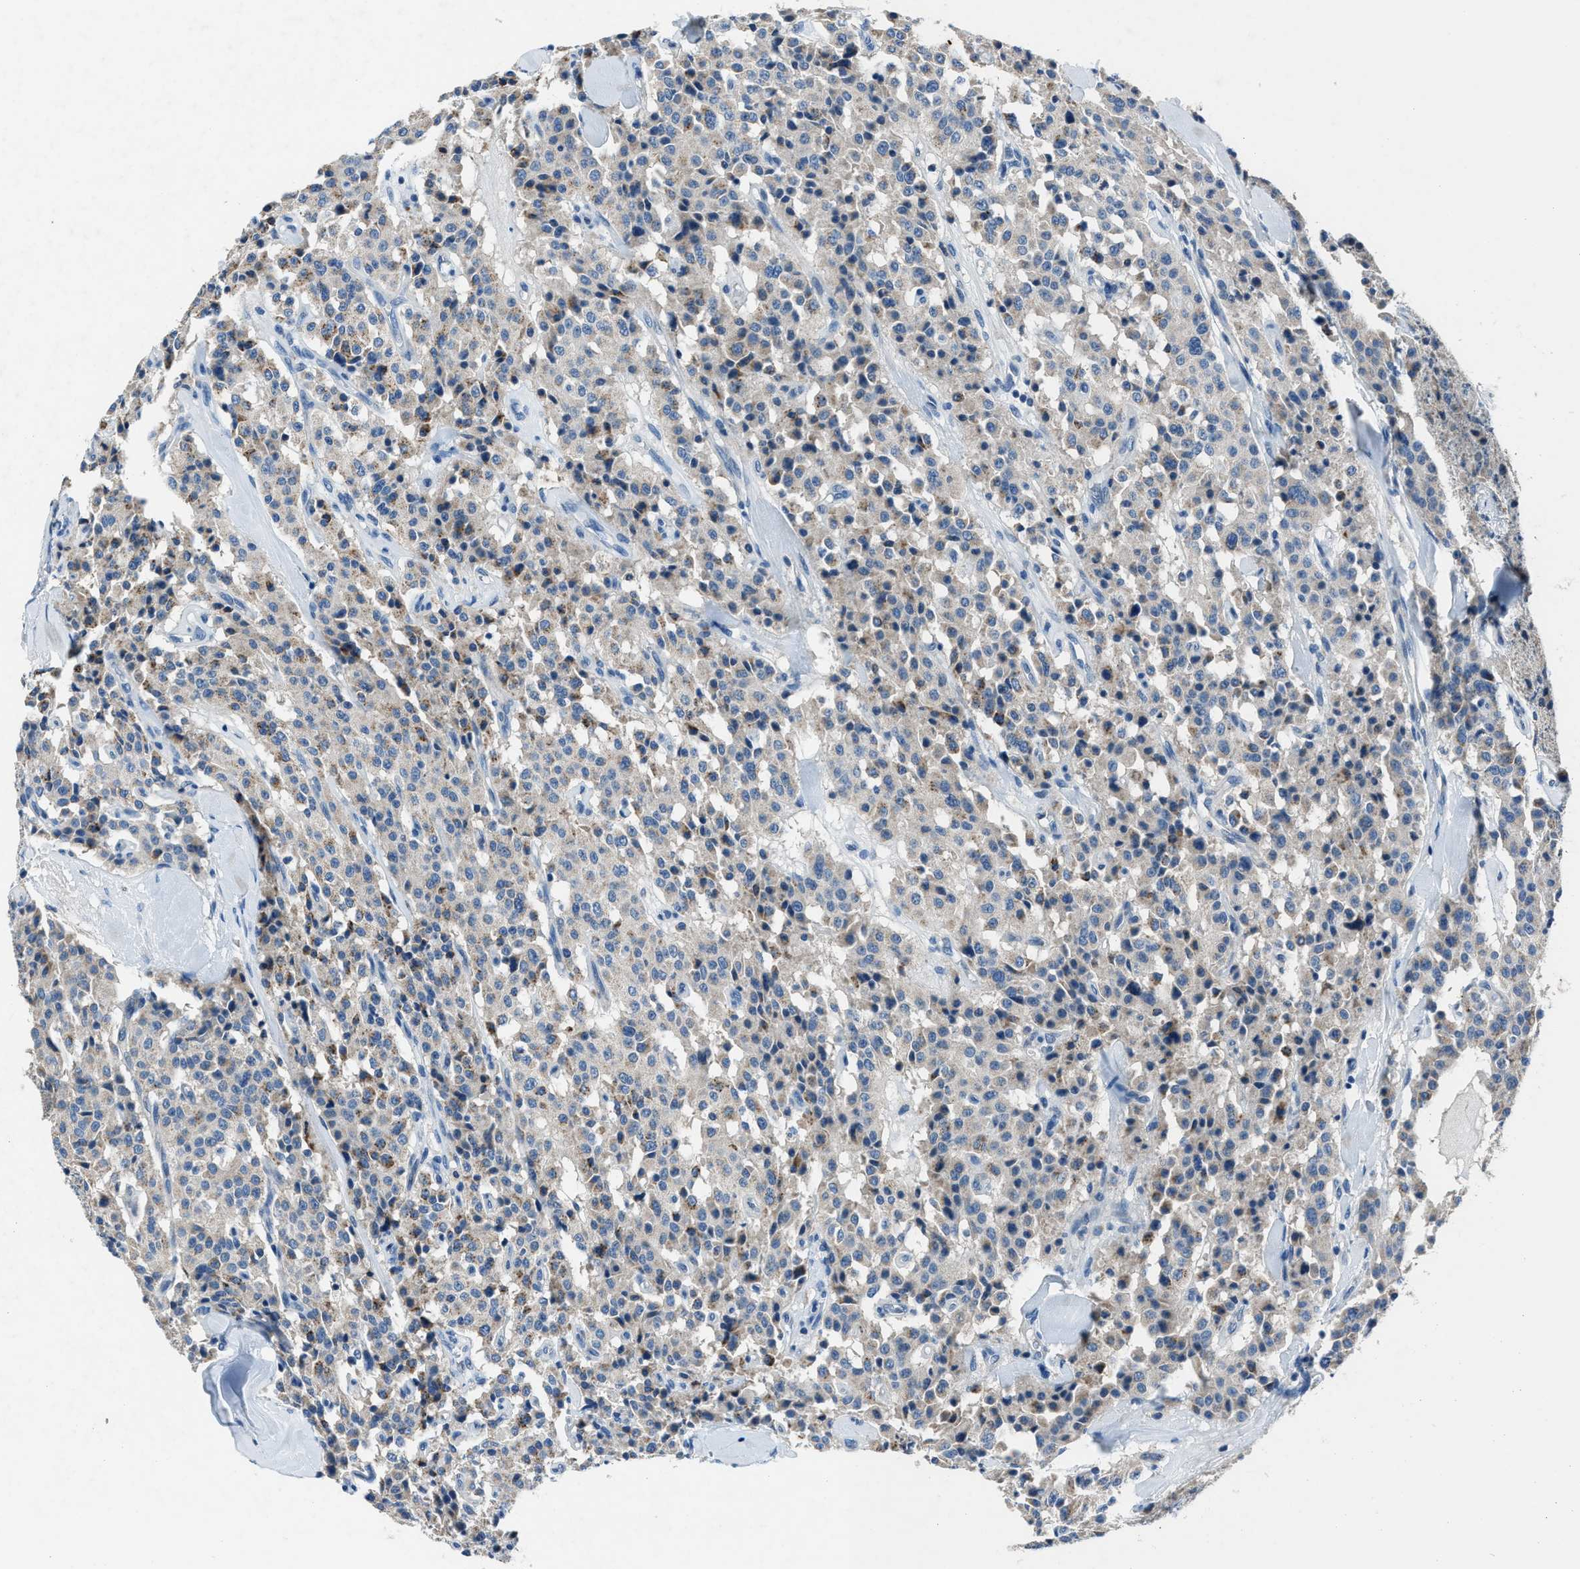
{"staining": {"intensity": "weak", "quantity": ">75%", "location": "cytoplasmic/membranous"}, "tissue": "carcinoid", "cell_type": "Tumor cells", "image_type": "cancer", "snomed": [{"axis": "morphology", "description": "Carcinoid, malignant, NOS"}, {"axis": "topography", "description": "Lung"}], "caption": "Carcinoid tissue displays weak cytoplasmic/membranous expression in about >75% of tumor cells, visualized by immunohistochemistry.", "gene": "ADAM2", "patient": {"sex": "male", "age": 30}}